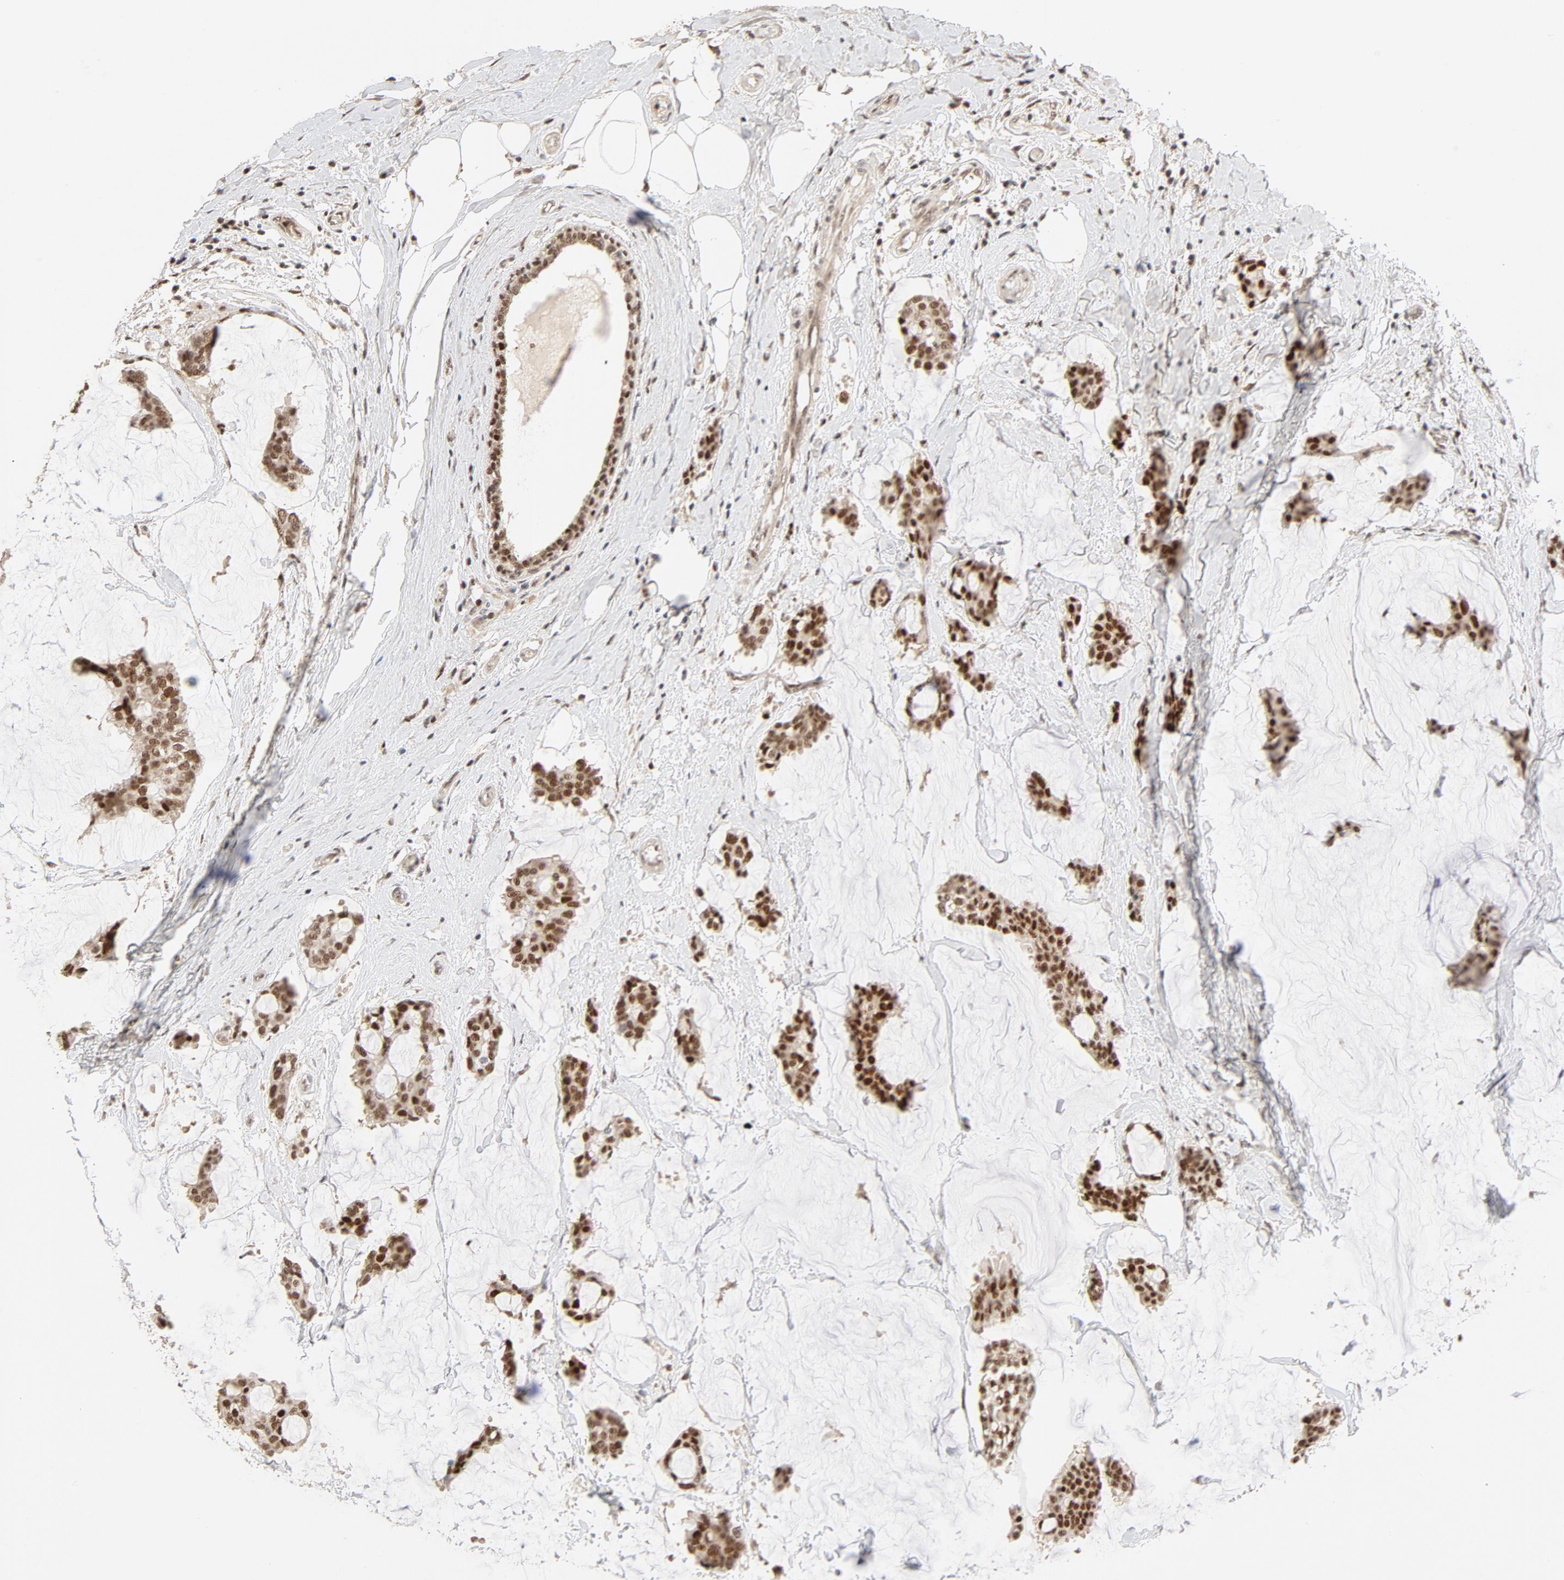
{"staining": {"intensity": "strong", "quantity": ">75%", "location": "nuclear"}, "tissue": "breast cancer", "cell_type": "Tumor cells", "image_type": "cancer", "snomed": [{"axis": "morphology", "description": "Duct carcinoma"}, {"axis": "topography", "description": "Breast"}], "caption": "Brown immunohistochemical staining in human breast cancer (invasive ductal carcinoma) displays strong nuclear staining in about >75% of tumor cells. Nuclei are stained in blue.", "gene": "GTF2I", "patient": {"sex": "female", "age": 93}}